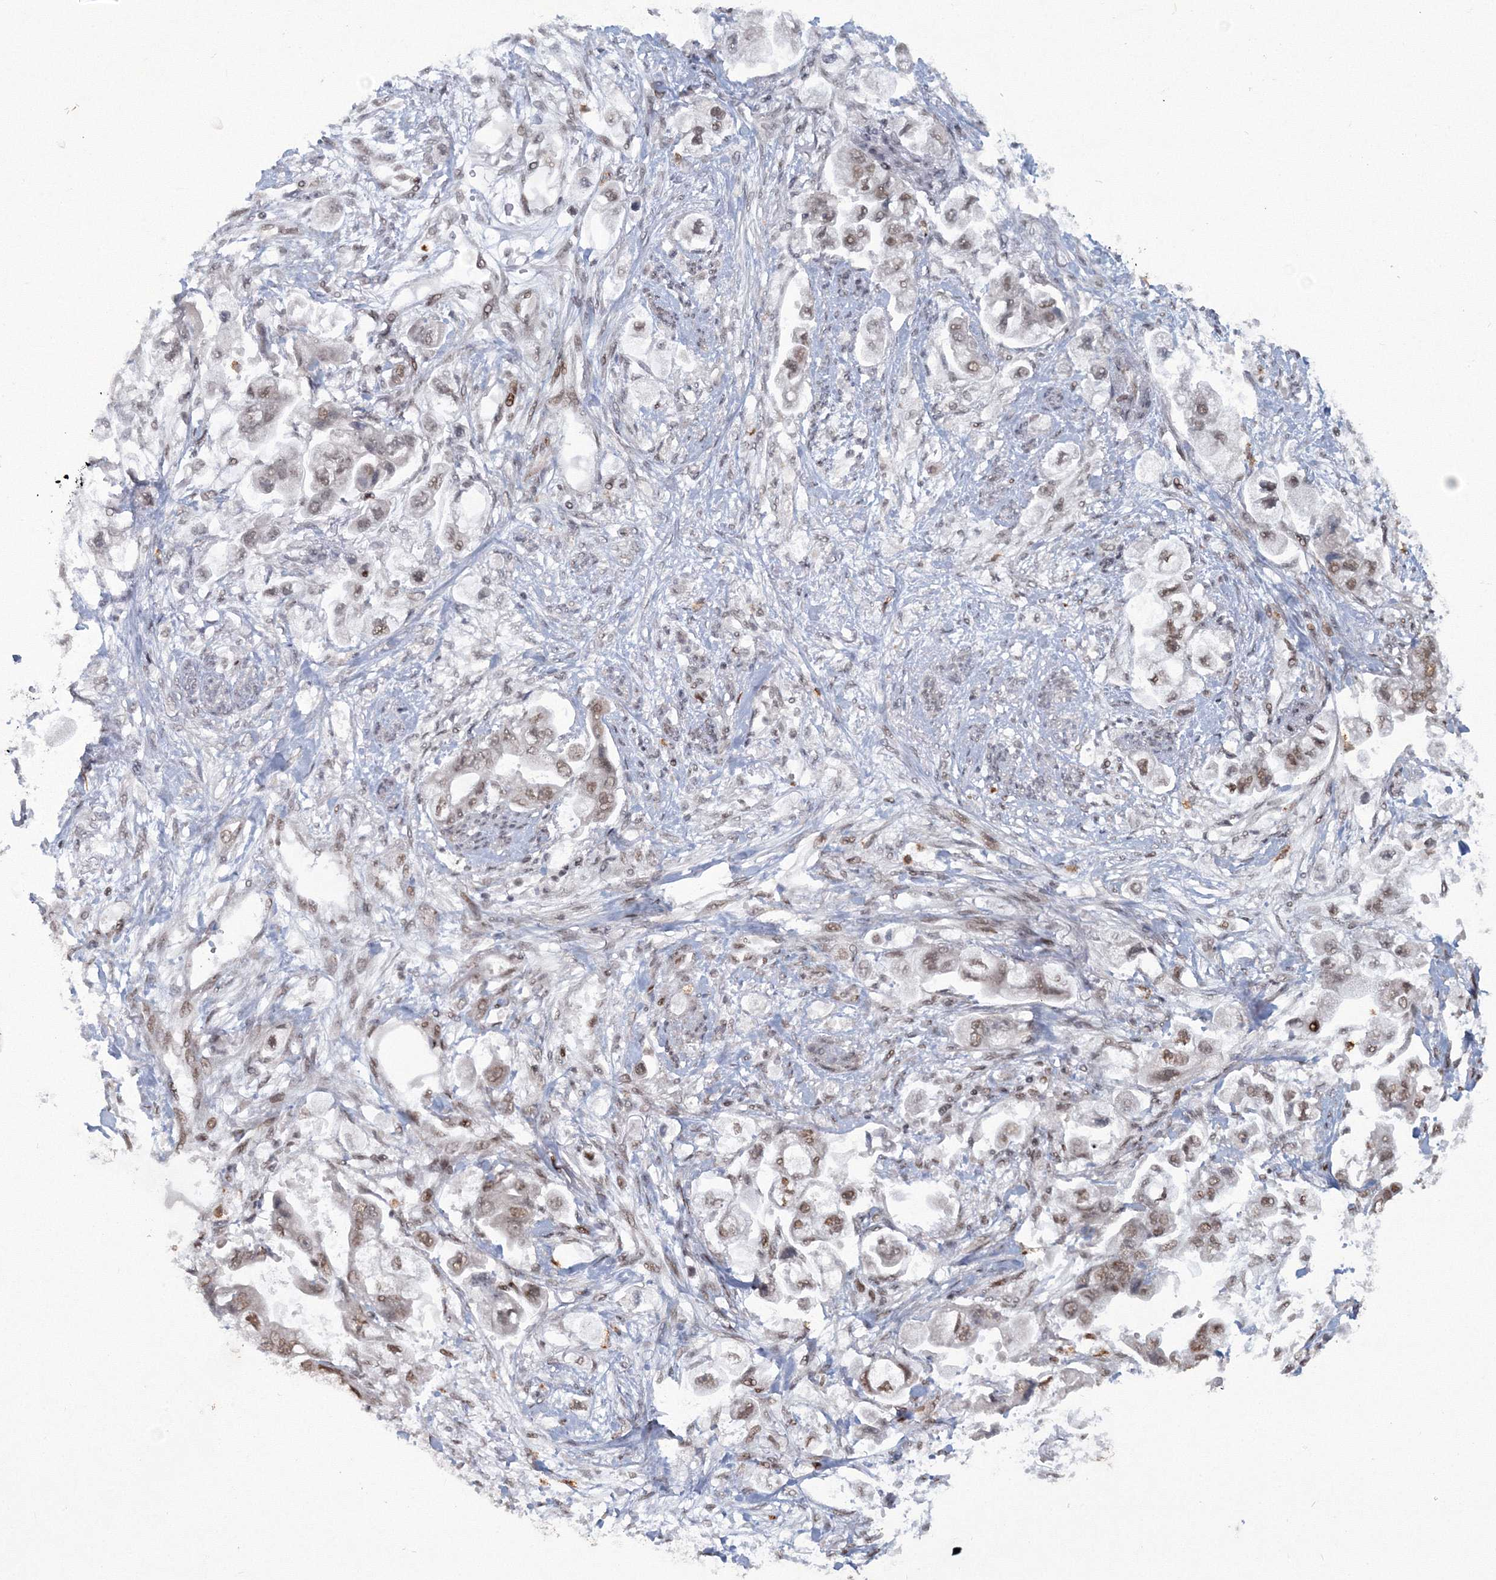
{"staining": {"intensity": "weak", "quantity": ">75%", "location": "nuclear"}, "tissue": "stomach cancer", "cell_type": "Tumor cells", "image_type": "cancer", "snomed": [{"axis": "morphology", "description": "Adenocarcinoma, NOS"}, {"axis": "topography", "description": "Stomach"}], "caption": "Immunohistochemical staining of human stomach cancer (adenocarcinoma) displays weak nuclear protein expression in approximately >75% of tumor cells.", "gene": "C3orf33", "patient": {"sex": "male", "age": 62}}